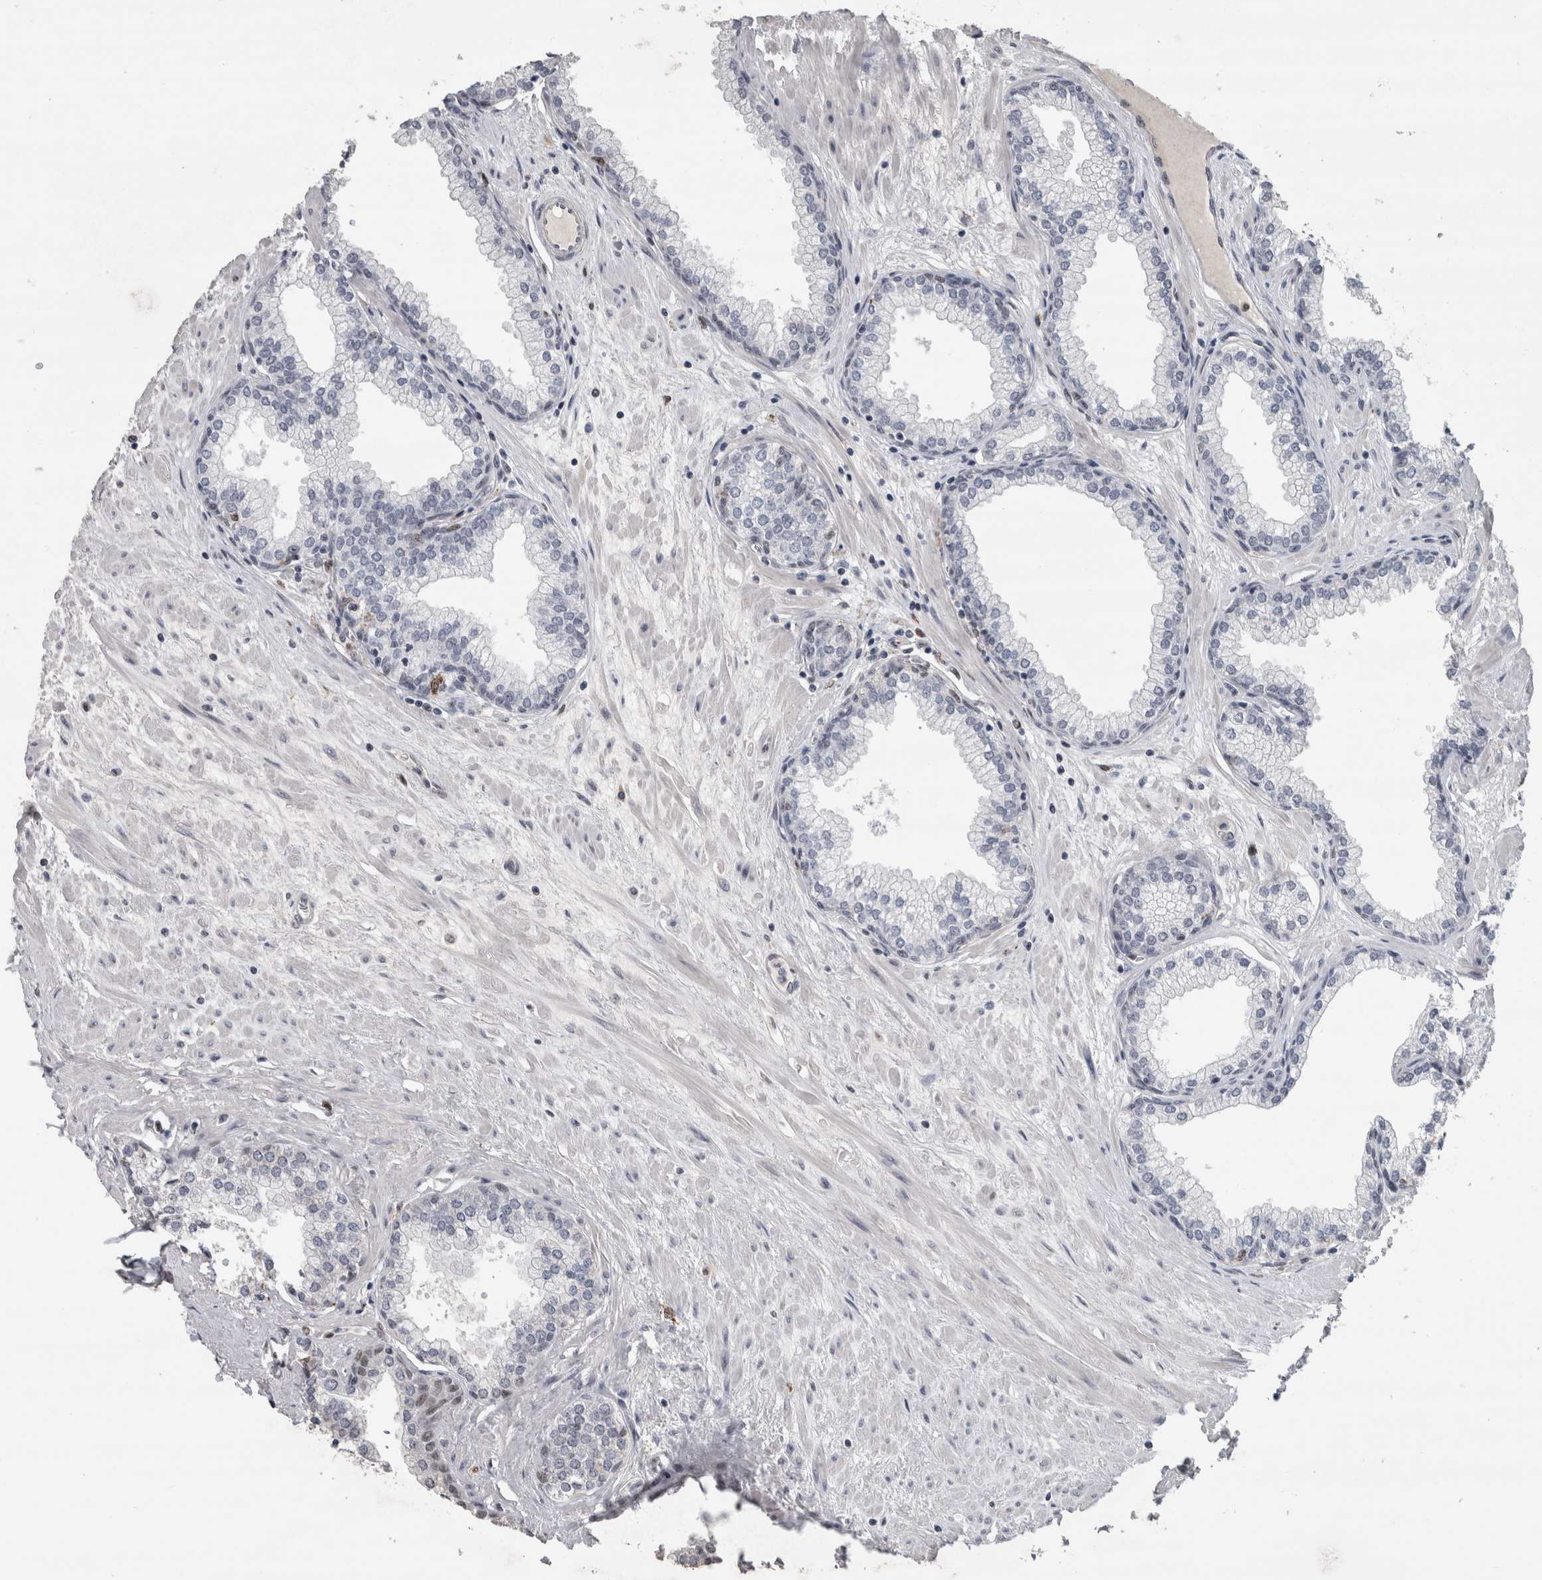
{"staining": {"intensity": "weak", "quantity": "<25%", "location": "nuclear"}, "tissue": "prostate", "cell_type": "Glandular cells", "image_type": "normal", "snomed": [{"axis": "morphology", "description": "Normal tissue, NOS"}, {"axis": "morphology", "description": "Urothelial carcinoma, Low grade"}, {"axis": "topography", "description": "Urinary bladder"}, {"axis": "topography", "description": "Prostate"}], "caption": "Glandular cells show no significant protein staining in normal prostate. (DAB (3,3'-diaminobenzidine) IHC with hematoxylin counter stain).", "gene": "POLD2", "patient": {"sex": "male", "age": 60}}